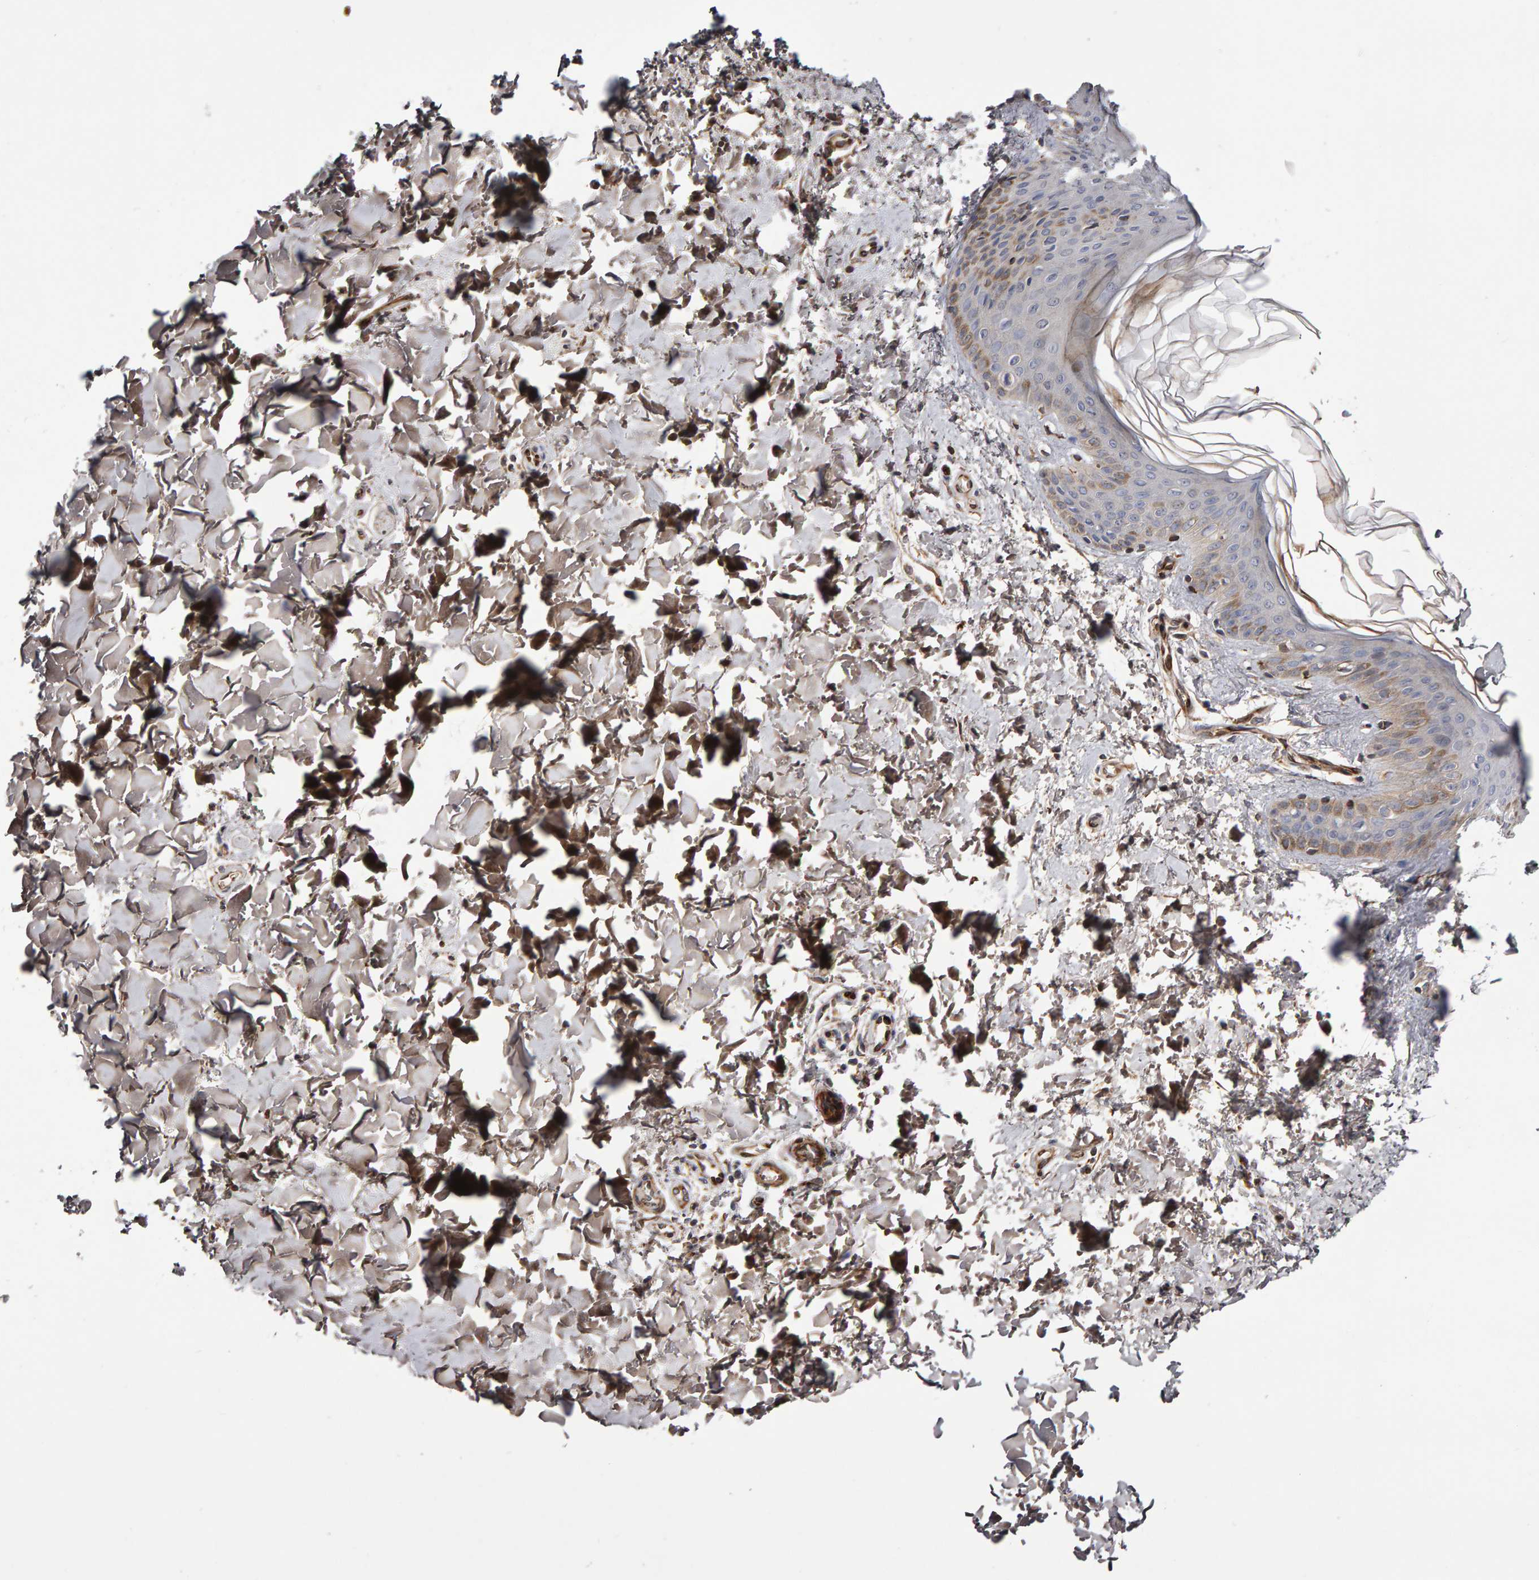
{"staining": {"intensity": "moderate", "quantity": ">75%", "location": "cytoplasmic/membranous"}, "tissue": "skin", "cell_type": "Fibroblasts", "image_type": "normal", "snomed": [{"axis": "morphology", "description": "Normal tissue, NOS"}, {"axis": "morphology", "description": "Neoplasm, benign, NOS"}, {"axis": "topography", "description": "Skin"}, {"axis": "topography", "description": "Soft tissue"}], "caption": "Human skin stained for a protein (brown) displays moderate cytoplasmic/membranous positive positivity in about >75% of fibroblasts.", "gene": "CANT1", "patient": {"sex": "male", "age": 26}}